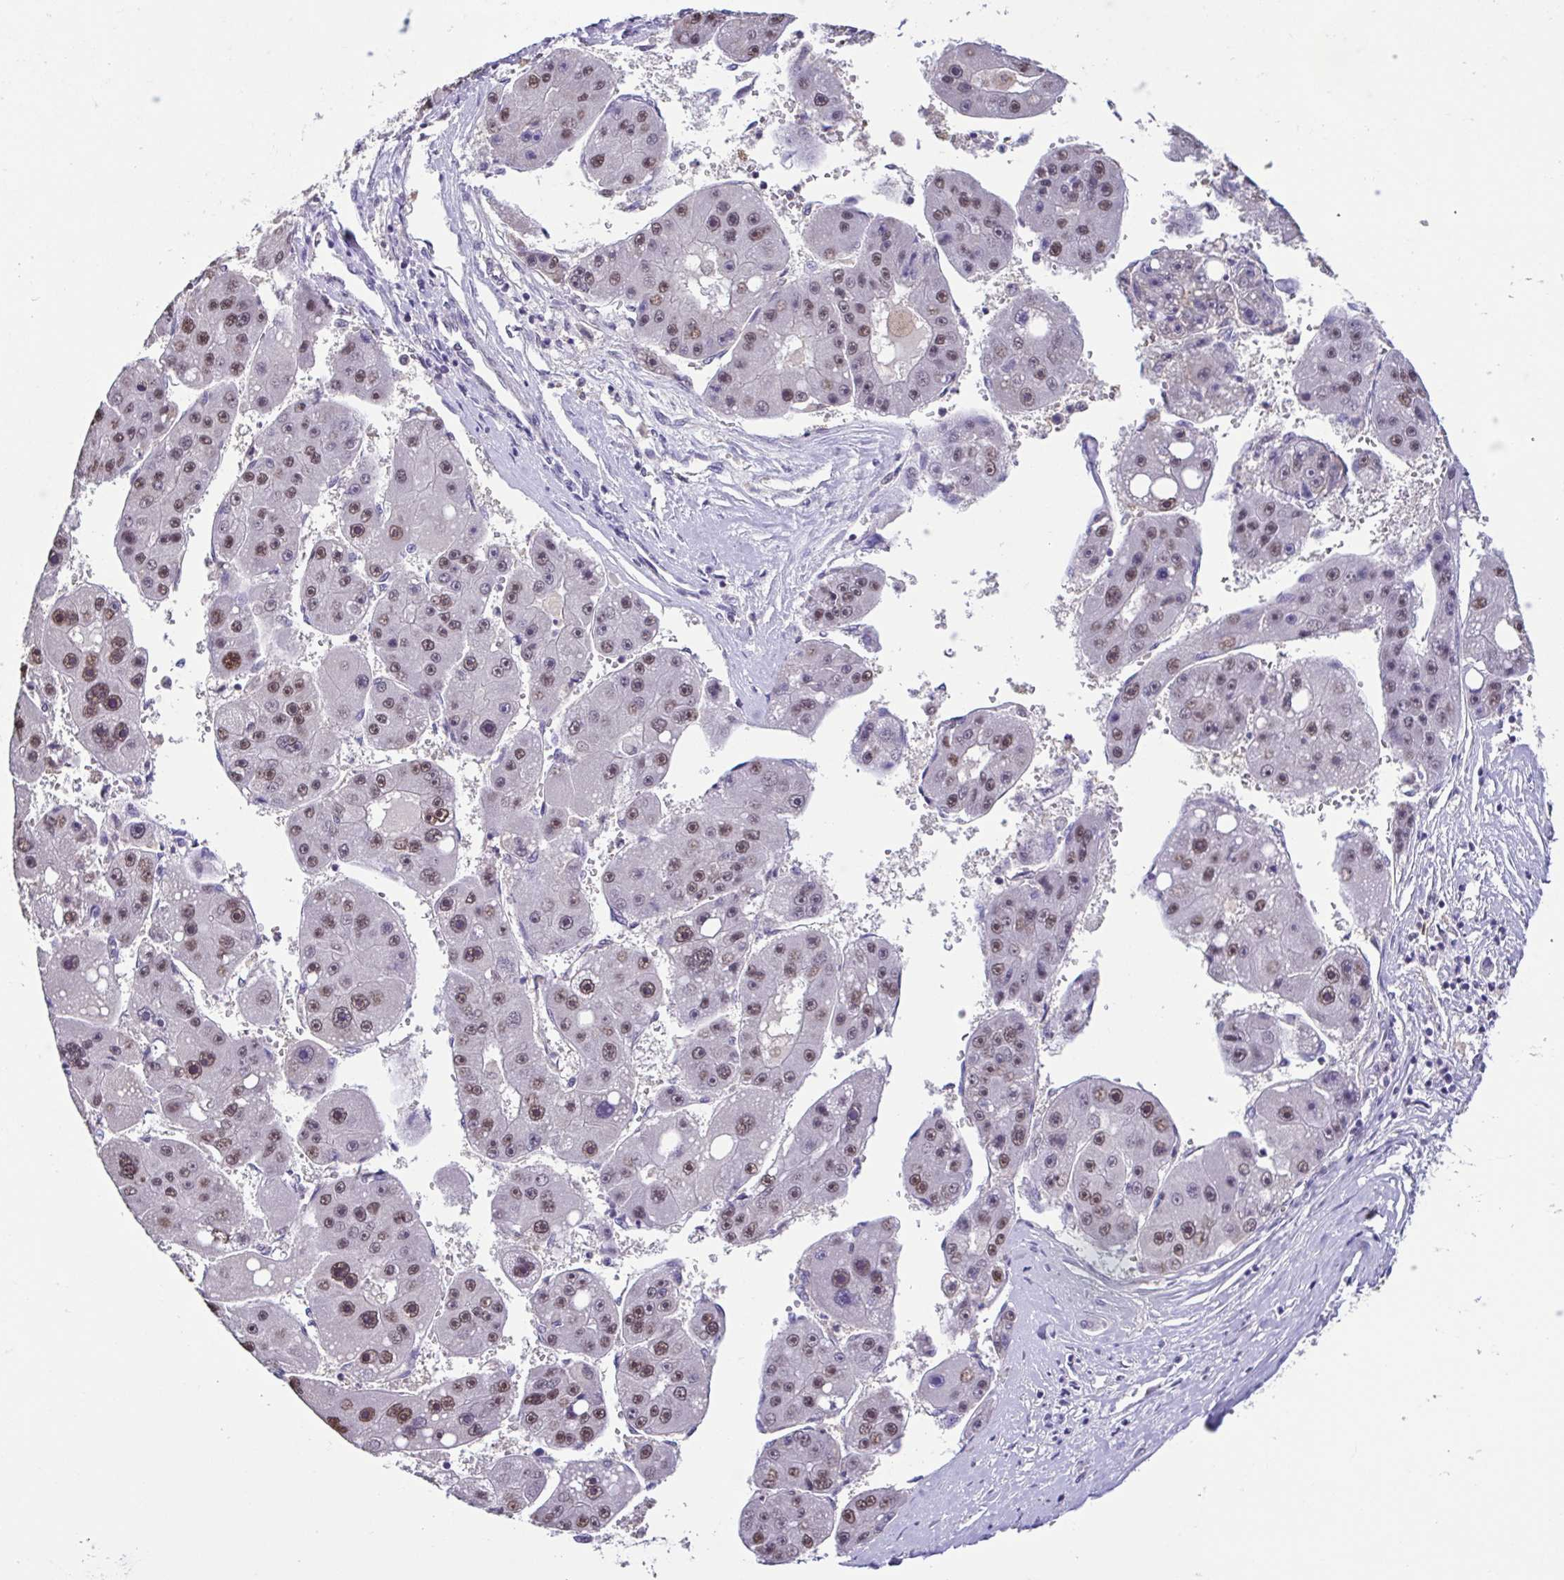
{"staining": {"intensity": "moderate", "quantity": "25%-75%", "location": "nuclear"}, "tissue": "liver cancer", "cell_type": "Tumor cells", "image_type": "cancer", "snomed": [{"axis": "morphology", "description": "Carcinoma, Hepatocellular, NOS"}, {"axis": "topography", "description": "Liver"}], "caption": "Tumor cells demonstrate moderate nuclear positivity in approximately 25%-75% of cells in hepatocellular carcinoma (liver).", "gene": "ACTRT3", "patient": {"sex": "female", "age": 61}}